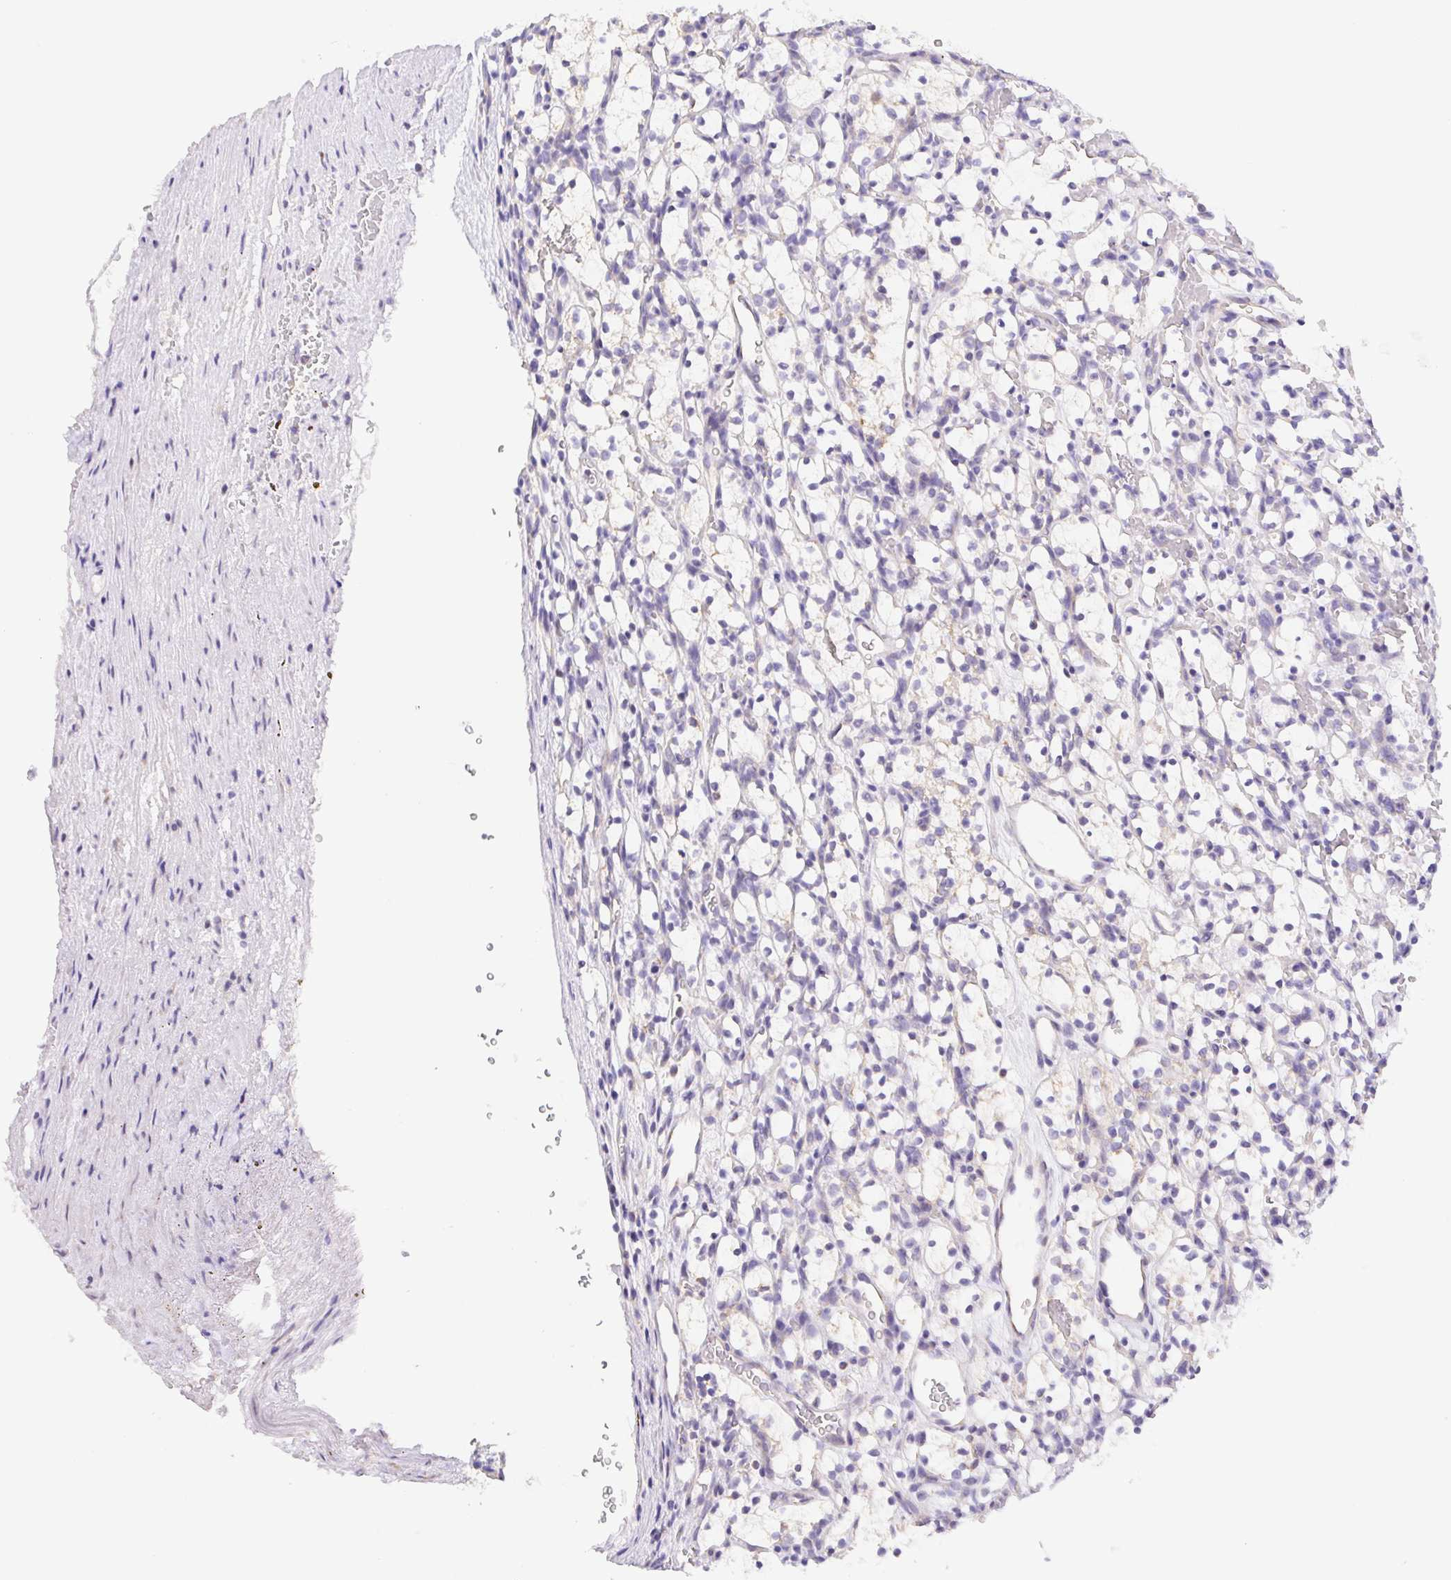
{"staining": {"intensity": "negative", "quantity": "none", "location": "none"}, "tissue": "renal cancer", "cell_type": "Tumor cells", "image_type": "cancer", "snomed": [{"axis": "morphology", "description": "Adenocarcinoma, NOS"}, {"axis": "topography", "description": "Kidney"}], "caption": "This is a image of immunohistochemistry staining of renal cancer, which shows no staining in tumor cells.", "gene": "FKBP6", "patient": {"sex": "female", "age": 69}}